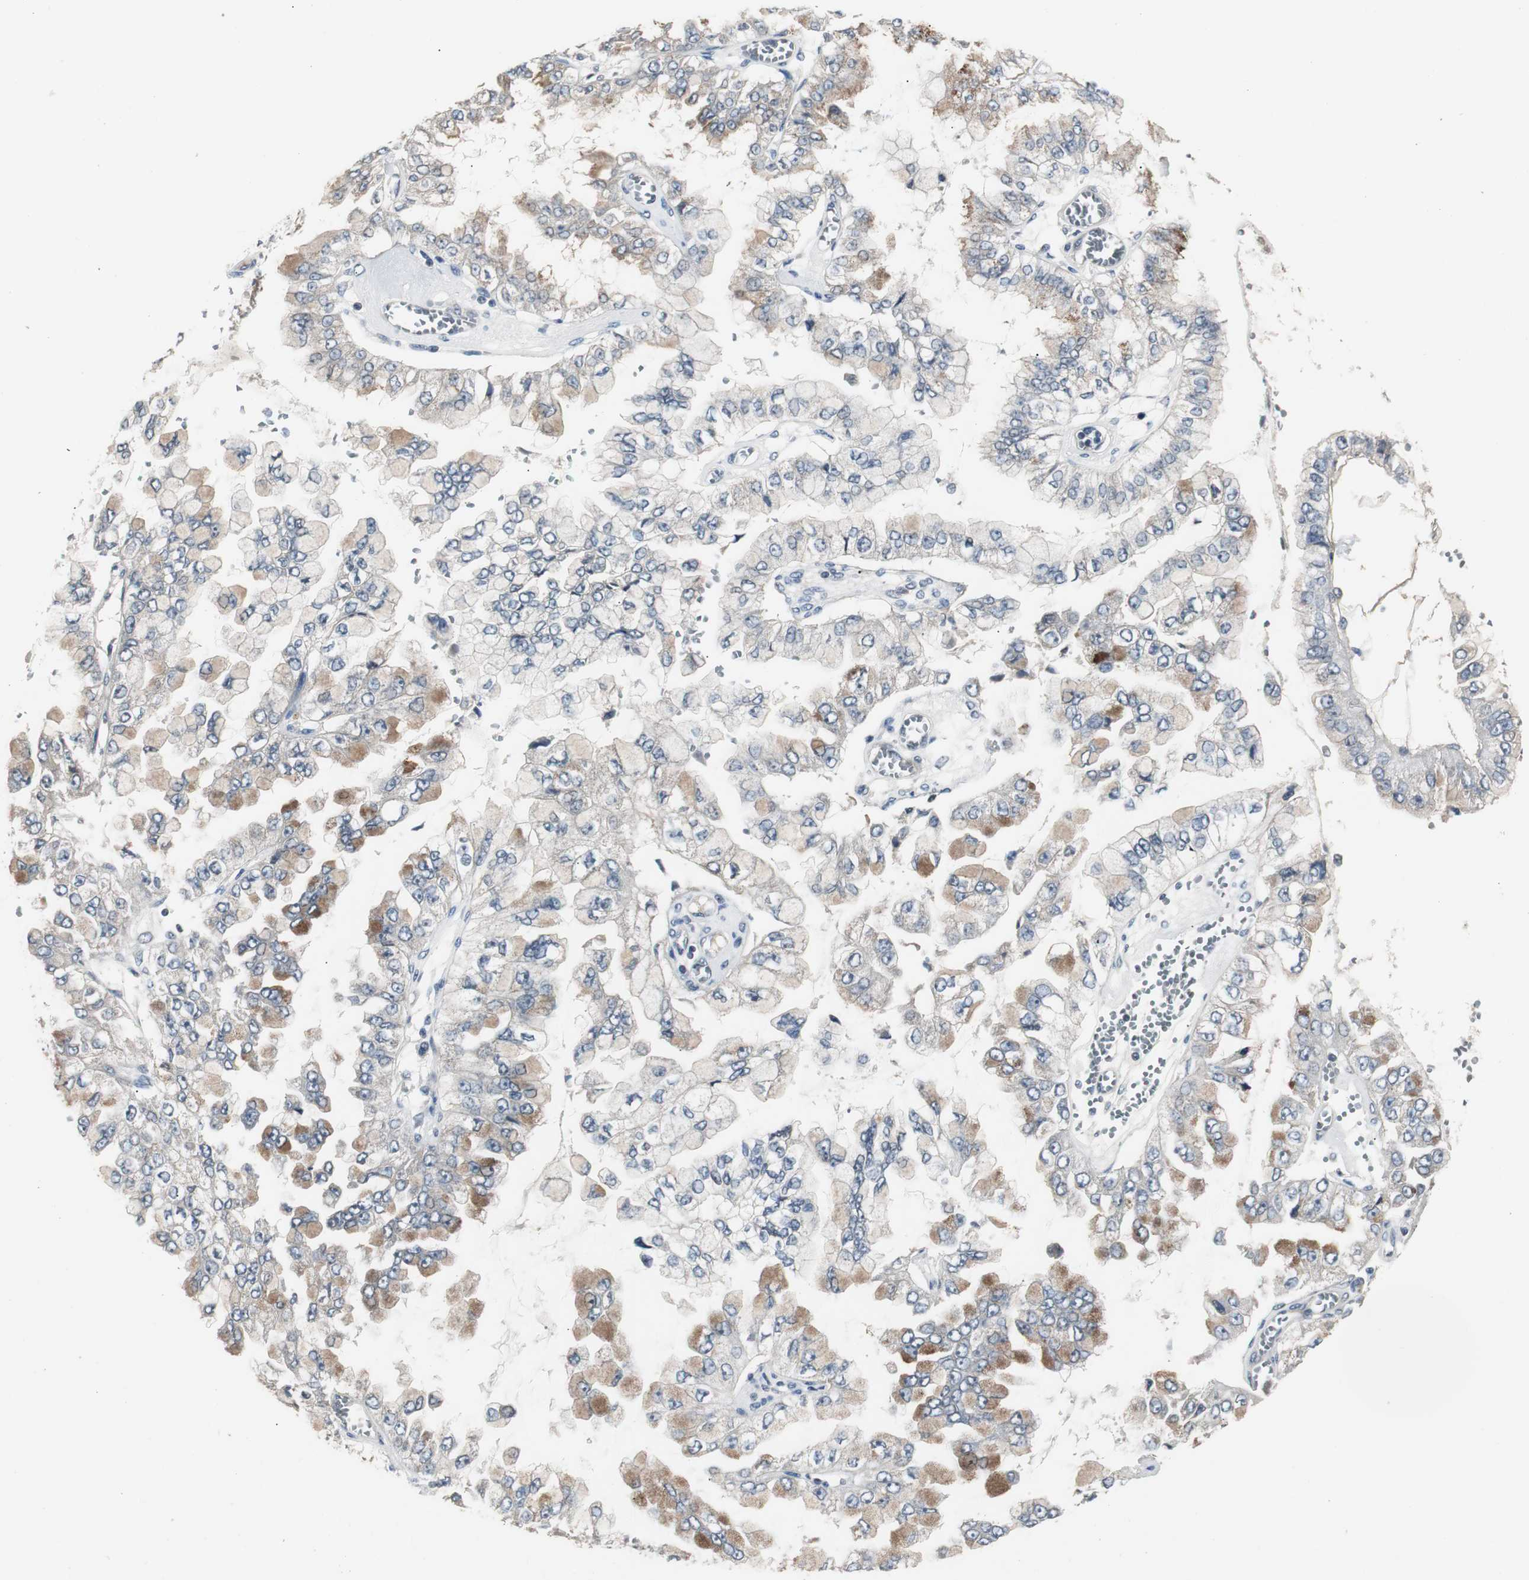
{"staining": {"intensity": "weak", "quantity": ">75%", "location": "cytoplasmic/membranous"}, "tissue": "liver cancer", "cell_type": "Tumor cells", "image_type": "cancer", "snomed": [{"axis": "morphology", "description": "Cholangiocarcinoma"}, {"axis": "topography", "description": "Liver"}], "caption": "Immunohistochemical staining of human liver cancer (cholangiocarcinoma) exhibits low levels of weak cytoplasmic/membranous staining in about >75% of tumor cells.", "gene": "ZMPSTE24", "patient": {"sex": "female", "age": 79}}